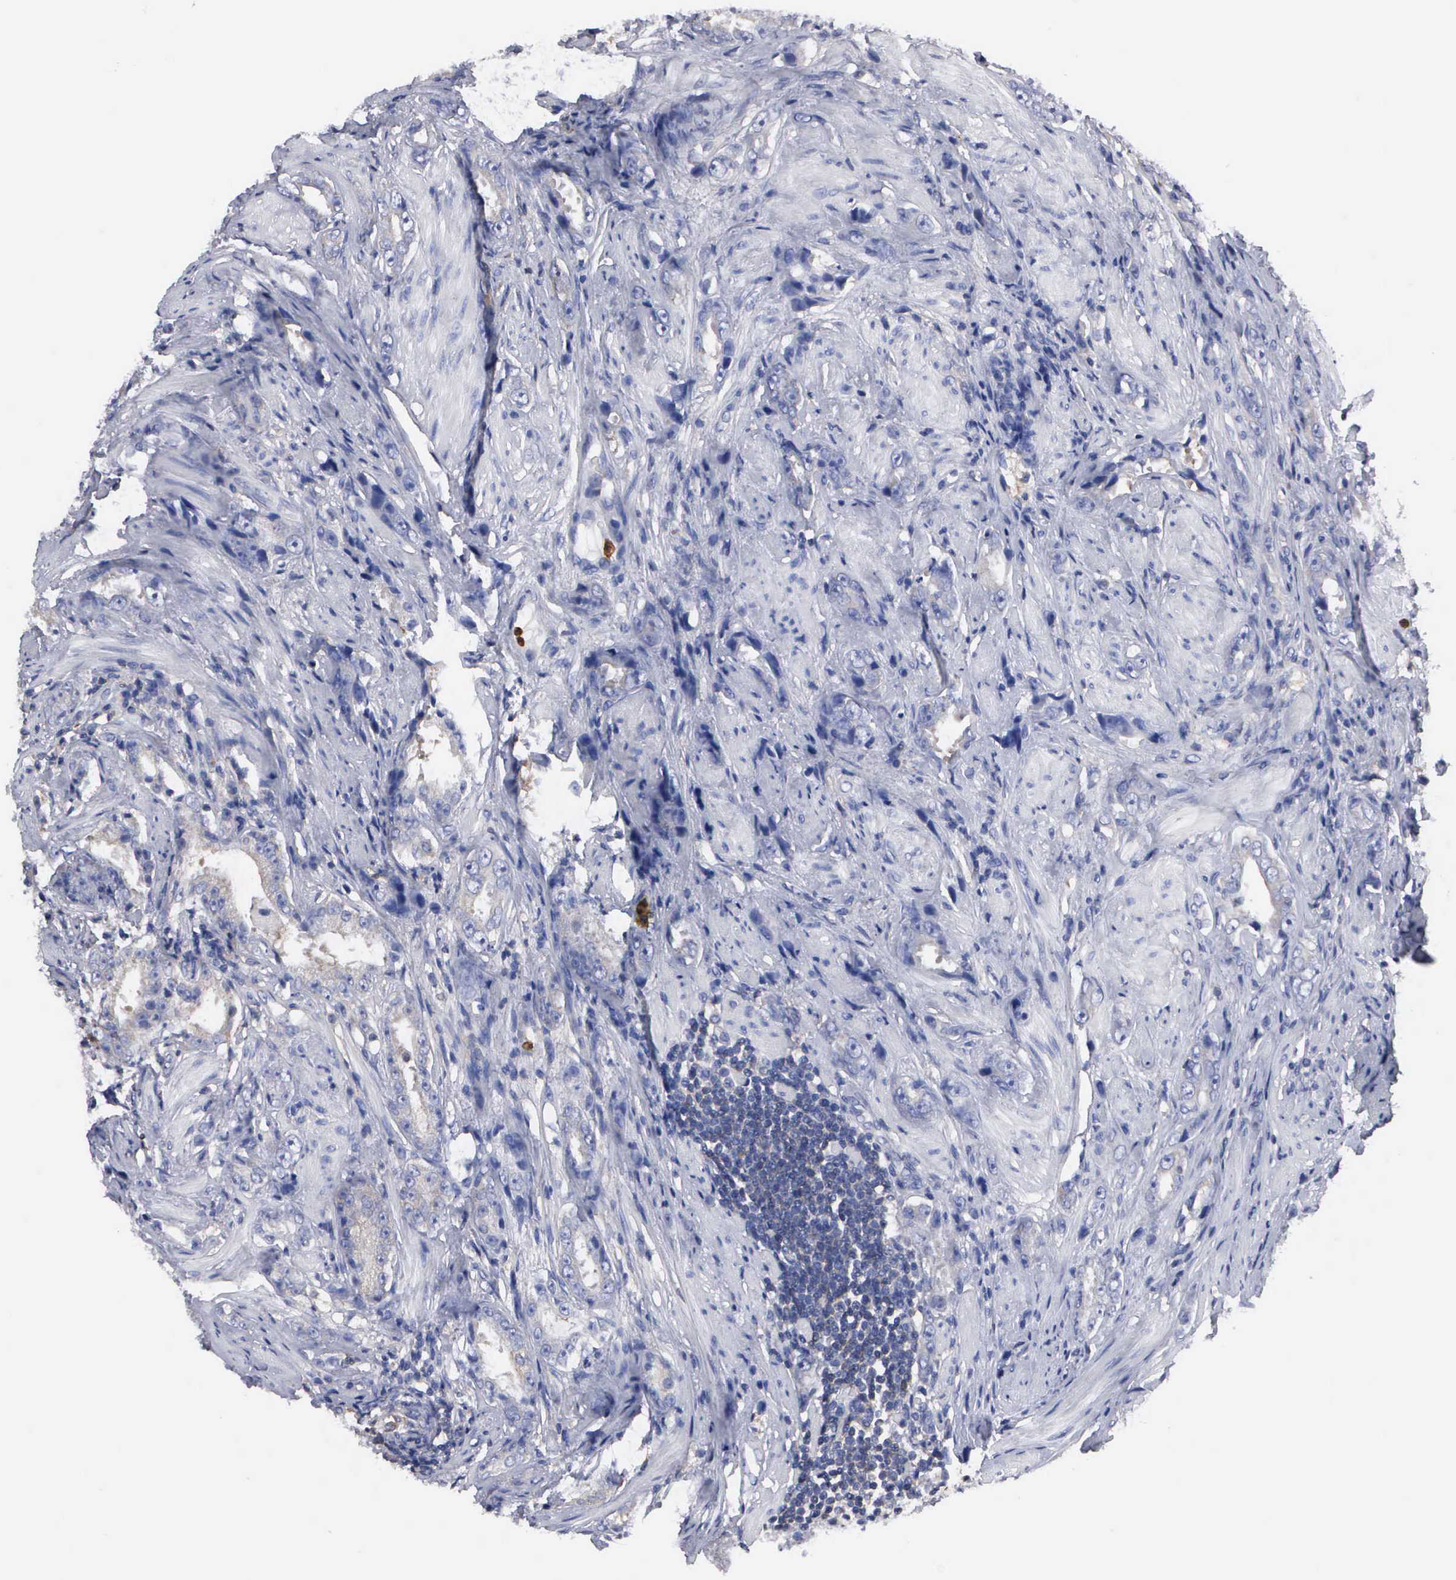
{"staining": {"intensity": "negative", "quantity": "none", "location": "none"}, "tissue": "prostate cancer", "cell_type": "Tumor cells", "image_type": "cancer", "snomed": [{"axis": "morphology", "description": "Adenocarcinoma, Medium grade"}, {"axis": "topography", "description": "Prostate"}], "caption": "Immunohistochemistry of human prostate adenocarcinoma (medium-grade) shows no positivity in tumor cells.", "gene": "G6PD", "patient": {"sex": "male", "age": 53}}